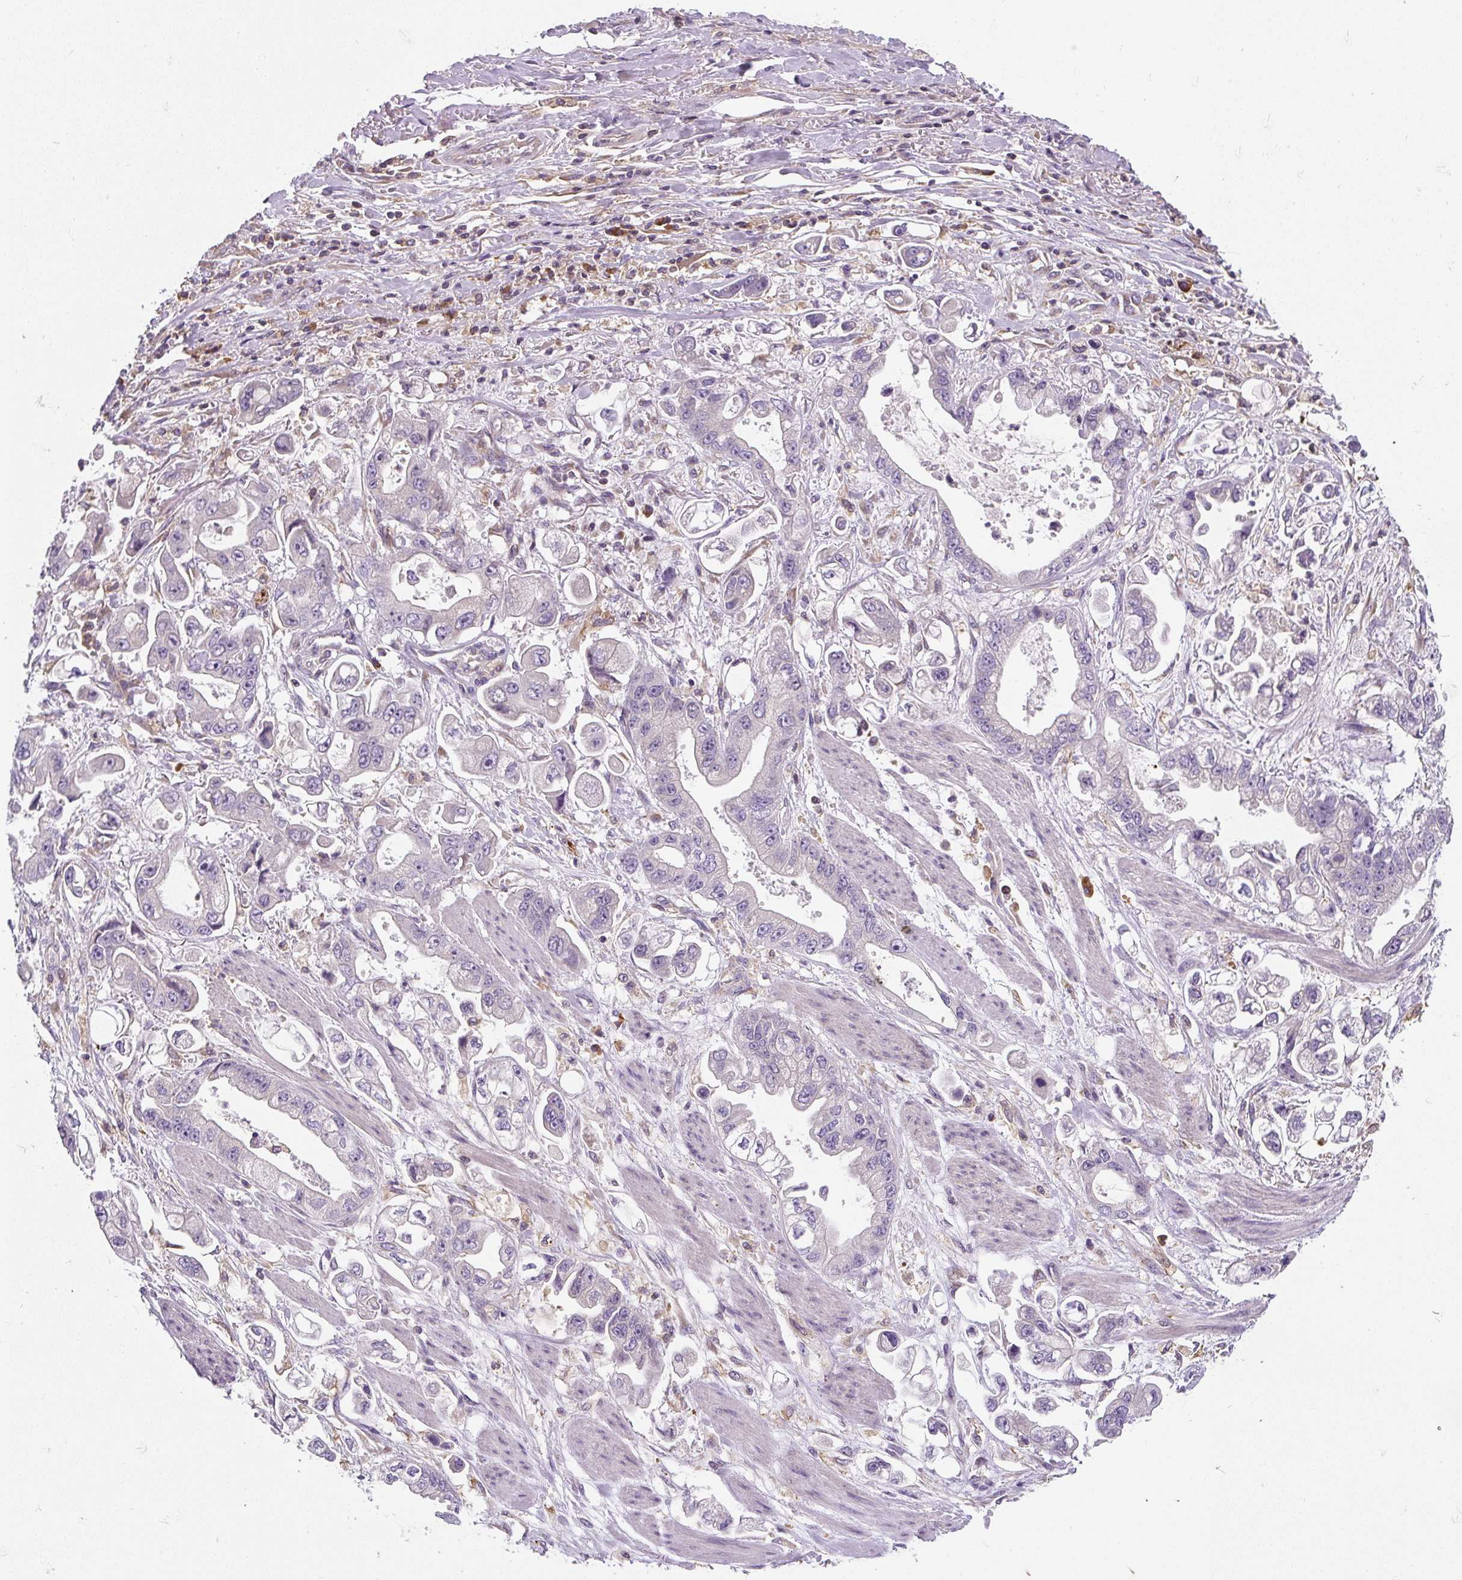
{"staining": {"intensity": "negative", "quantity": "none", "location": "none"}, "tissue": "stomach cancer", "cell_type": "Tumor cells", "image_type": "cancer", "snomed": [{"axis": "morphology", "description": "Adenocarcinoma, NOS"}, {"axis": "topography", "description": "Stomach"}], "caption": "Immunohistochemistry image of neoplastic tissue: stomach adenocarcinoma stained with DAB shows no significant protein positivity in tumor cells.", "gene": "CYP20A1", "patient": {"sex": "male", "age": 62}}